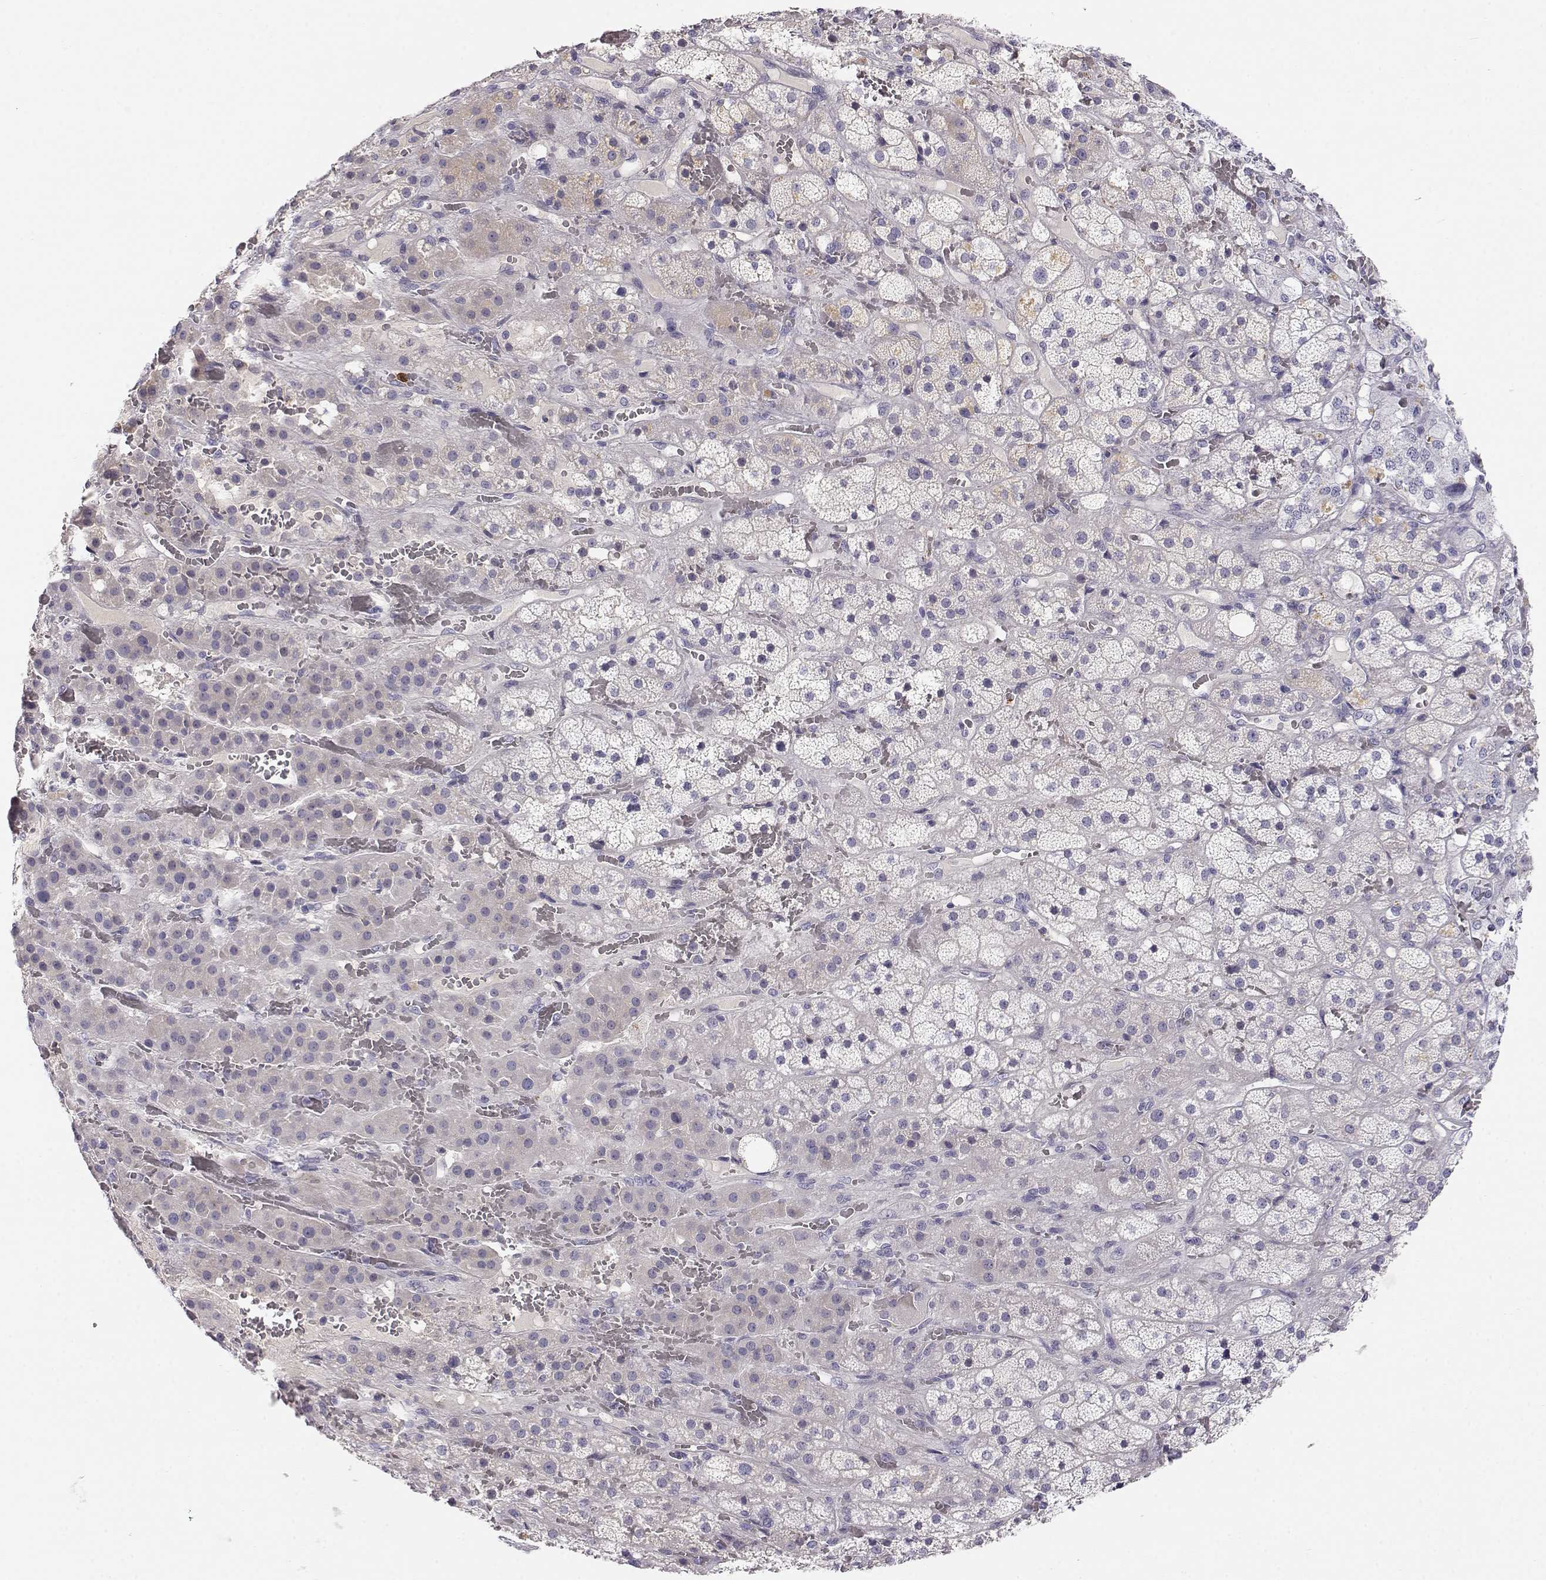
{"staining": {"intensity": "negative", "quantity": "none", "location": "none"}, "tissue": "adrenal gland", "cell_type": "Glandular cells", "image_type": "normal", "snomed": [{"axis": "morphology", "description": "Normal tissue, NOS"}, {"axis": "topography", "description": "Adrenal gland"}], "caption": "Glandular cells are negative for protein expression in normal human adrenal gland. (DAB (3,3'-diaminobenzidine) immunohistochemistry (IHC), high magnification).", "gene": "CDHR1", "patient": {"sex": "male", "age": 57}}